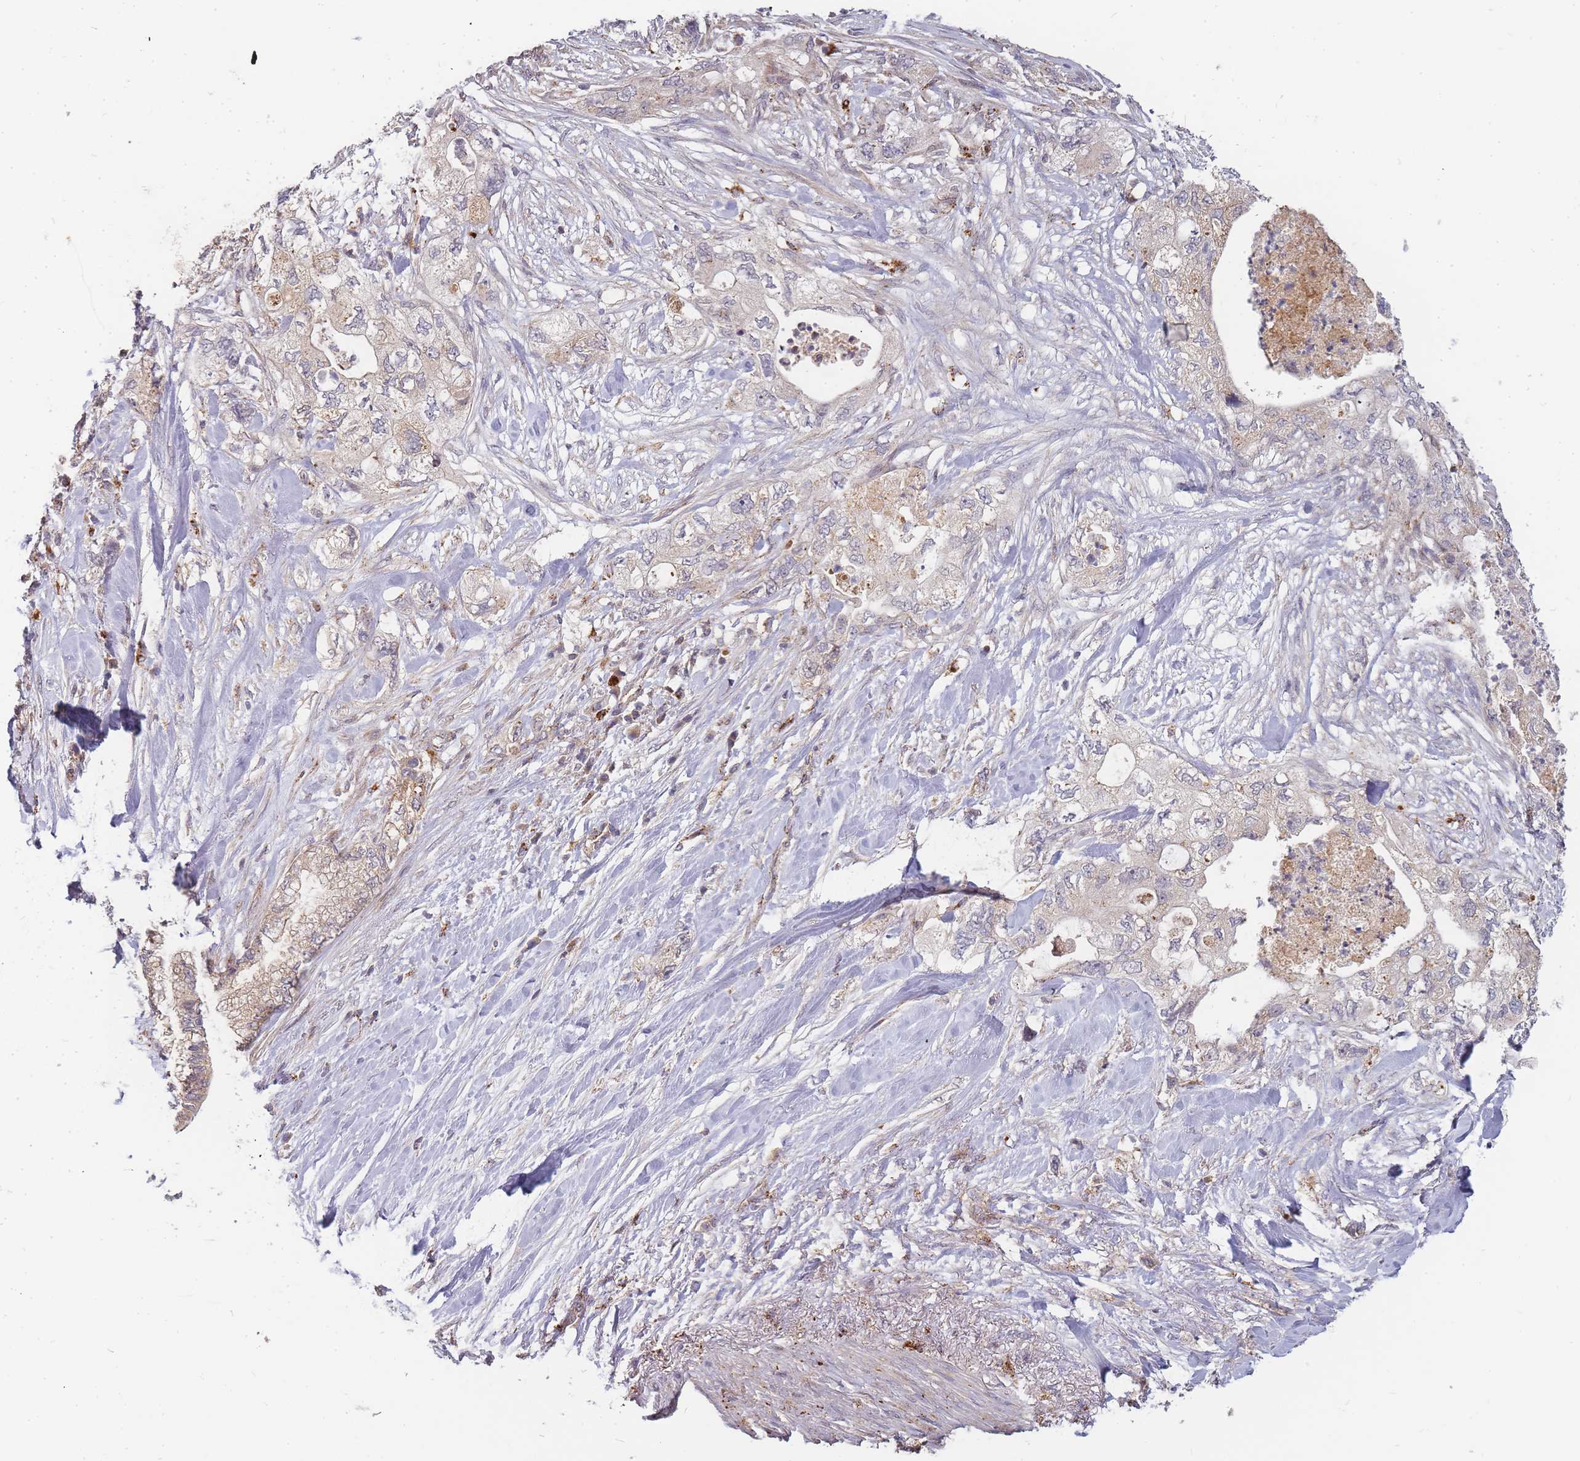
{"staining": {"intensity": "moderate", "quantity": "25%-75%", "location": "cytoplasmic/membranous"}, "tissue": "pancreatic cancer", "cell_type": "Tumor cells", "image_type": "cancer", "snomed": [{"axis": "morphology", "description": "Adenocarcinoma, NOS"}, {"axis": "topography", "description": "Pancreas"}], "caption": "Immunohistochemical staining of pancreatic adenocarcinoma shows moderate cytoplasmic/membranous protein positivity in about 25%-75% of tumor cells.", "gene": "ATG5", "patient": {"sex": "female", "age": 73}}